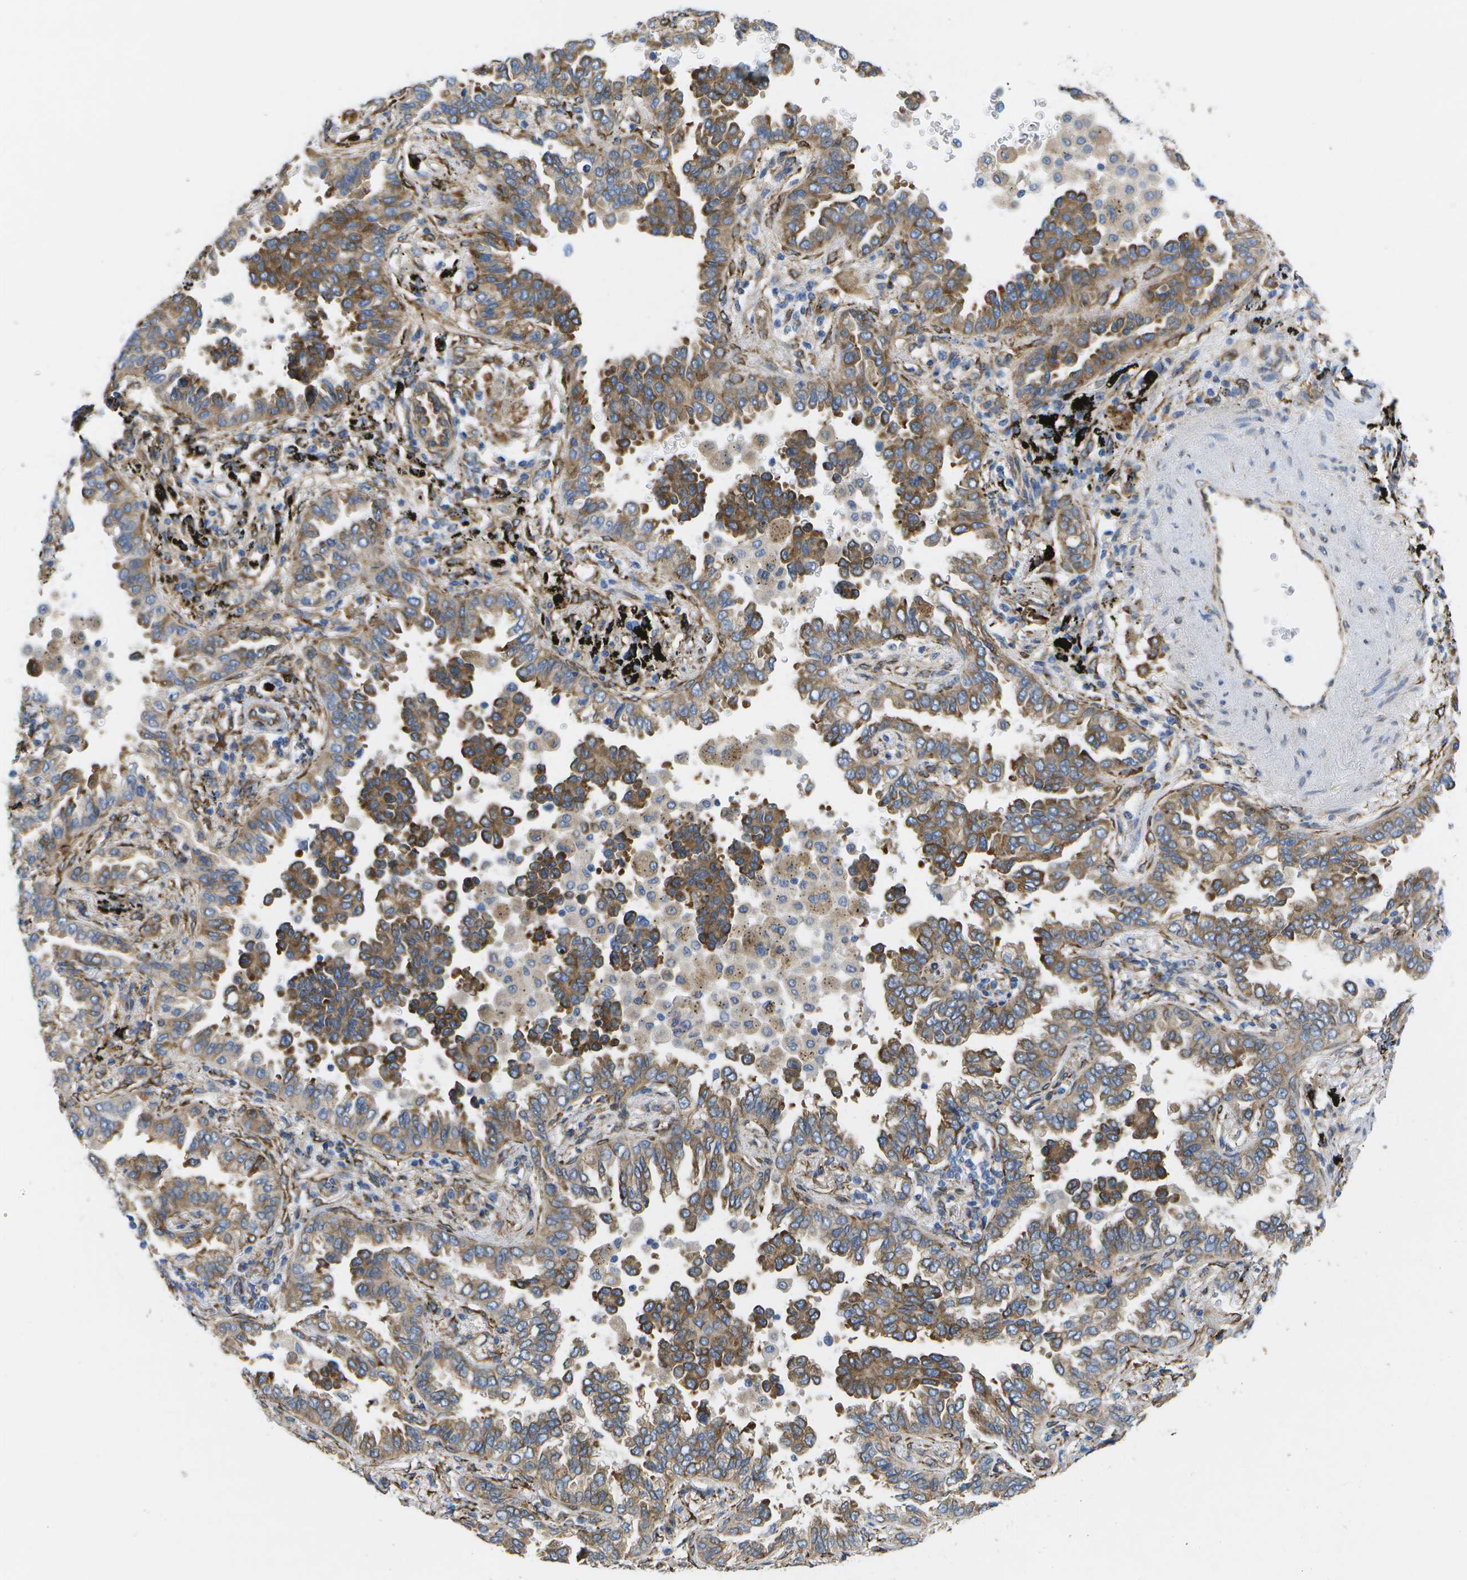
{"staining": {"intensity": "moderate", "quantity": ">75%", "location": "cytoplasmic/membranous"}, "tissue": "lung cancer", "cell_type": "Tumor cells", "image_type": "cancer", "snomed": [{"axis": "morphology", "description": "Normal tissue, NOS"}, {"axis": "morphology", "description": "Adenocarcinoma, NOS"}, {"axis": "topography", "description": "Lung"}], "caption": "Protein staining of lung cancer tissue reveals moderate cytoplasmic/membranous staining in about >75% of tumor cells.", "gene": "ZDHHC17", "patient": {"sex": "male", "age": 59}}